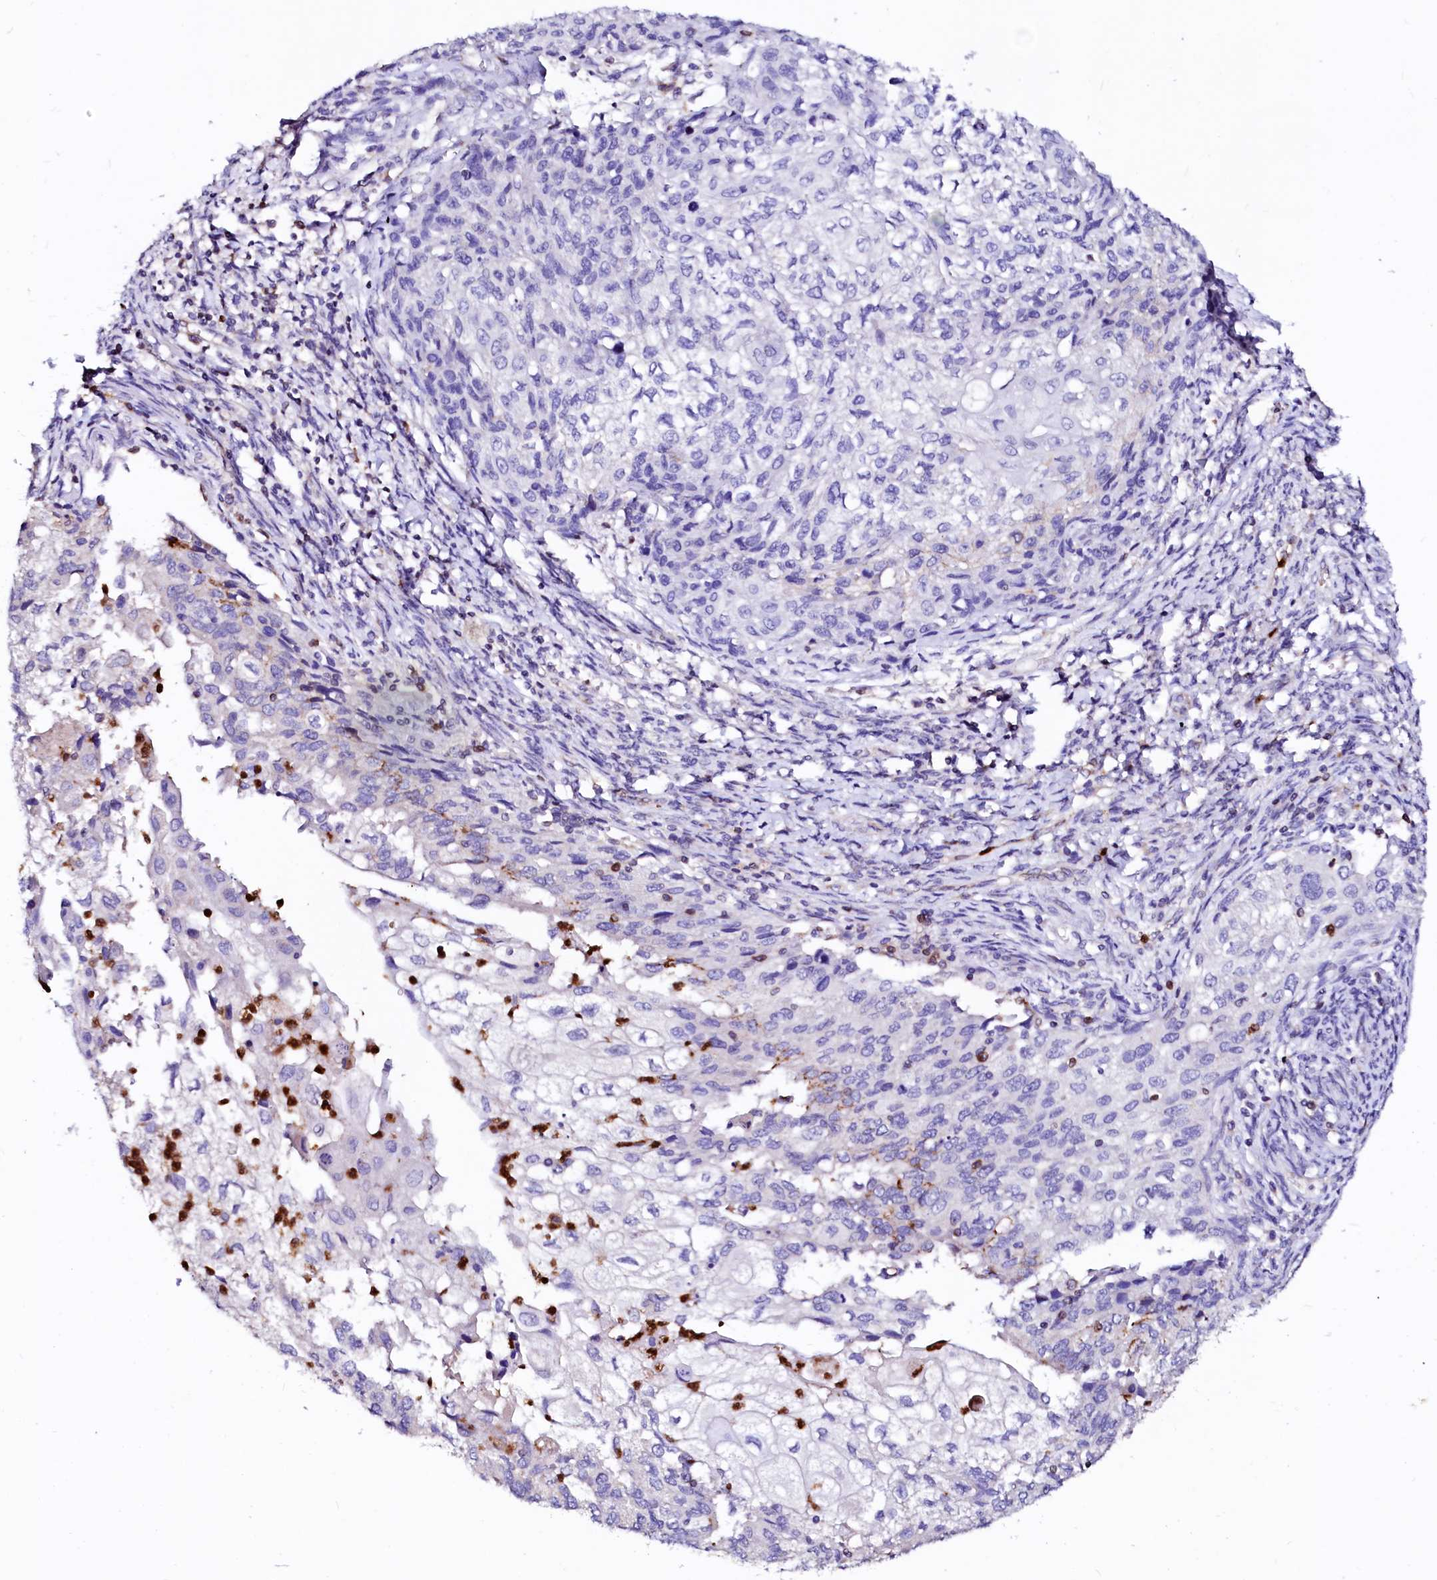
{"staining": {"intensity": "negative", "quantity": "none", "location": "none"}, "tissue": "cervical cancer", "cell_type": "Tumor cells", "image_type": "cancer", "snomed": [{"axis": "morphology", "description": "Squamous cell carcinoma, NOS"}, {"axis": "topography", "description": "Cervix"}], "caption": "Histopathology image shows no protein expression in tumor cells of cervical cancer (squamous cell carcinoma) tissue. The staining is performed using DAB brown chromogen with nuclei counter-stained in using hematoxylin.", "gene": "RAB27A", "patient": {"sex": "female", "age": 67}}